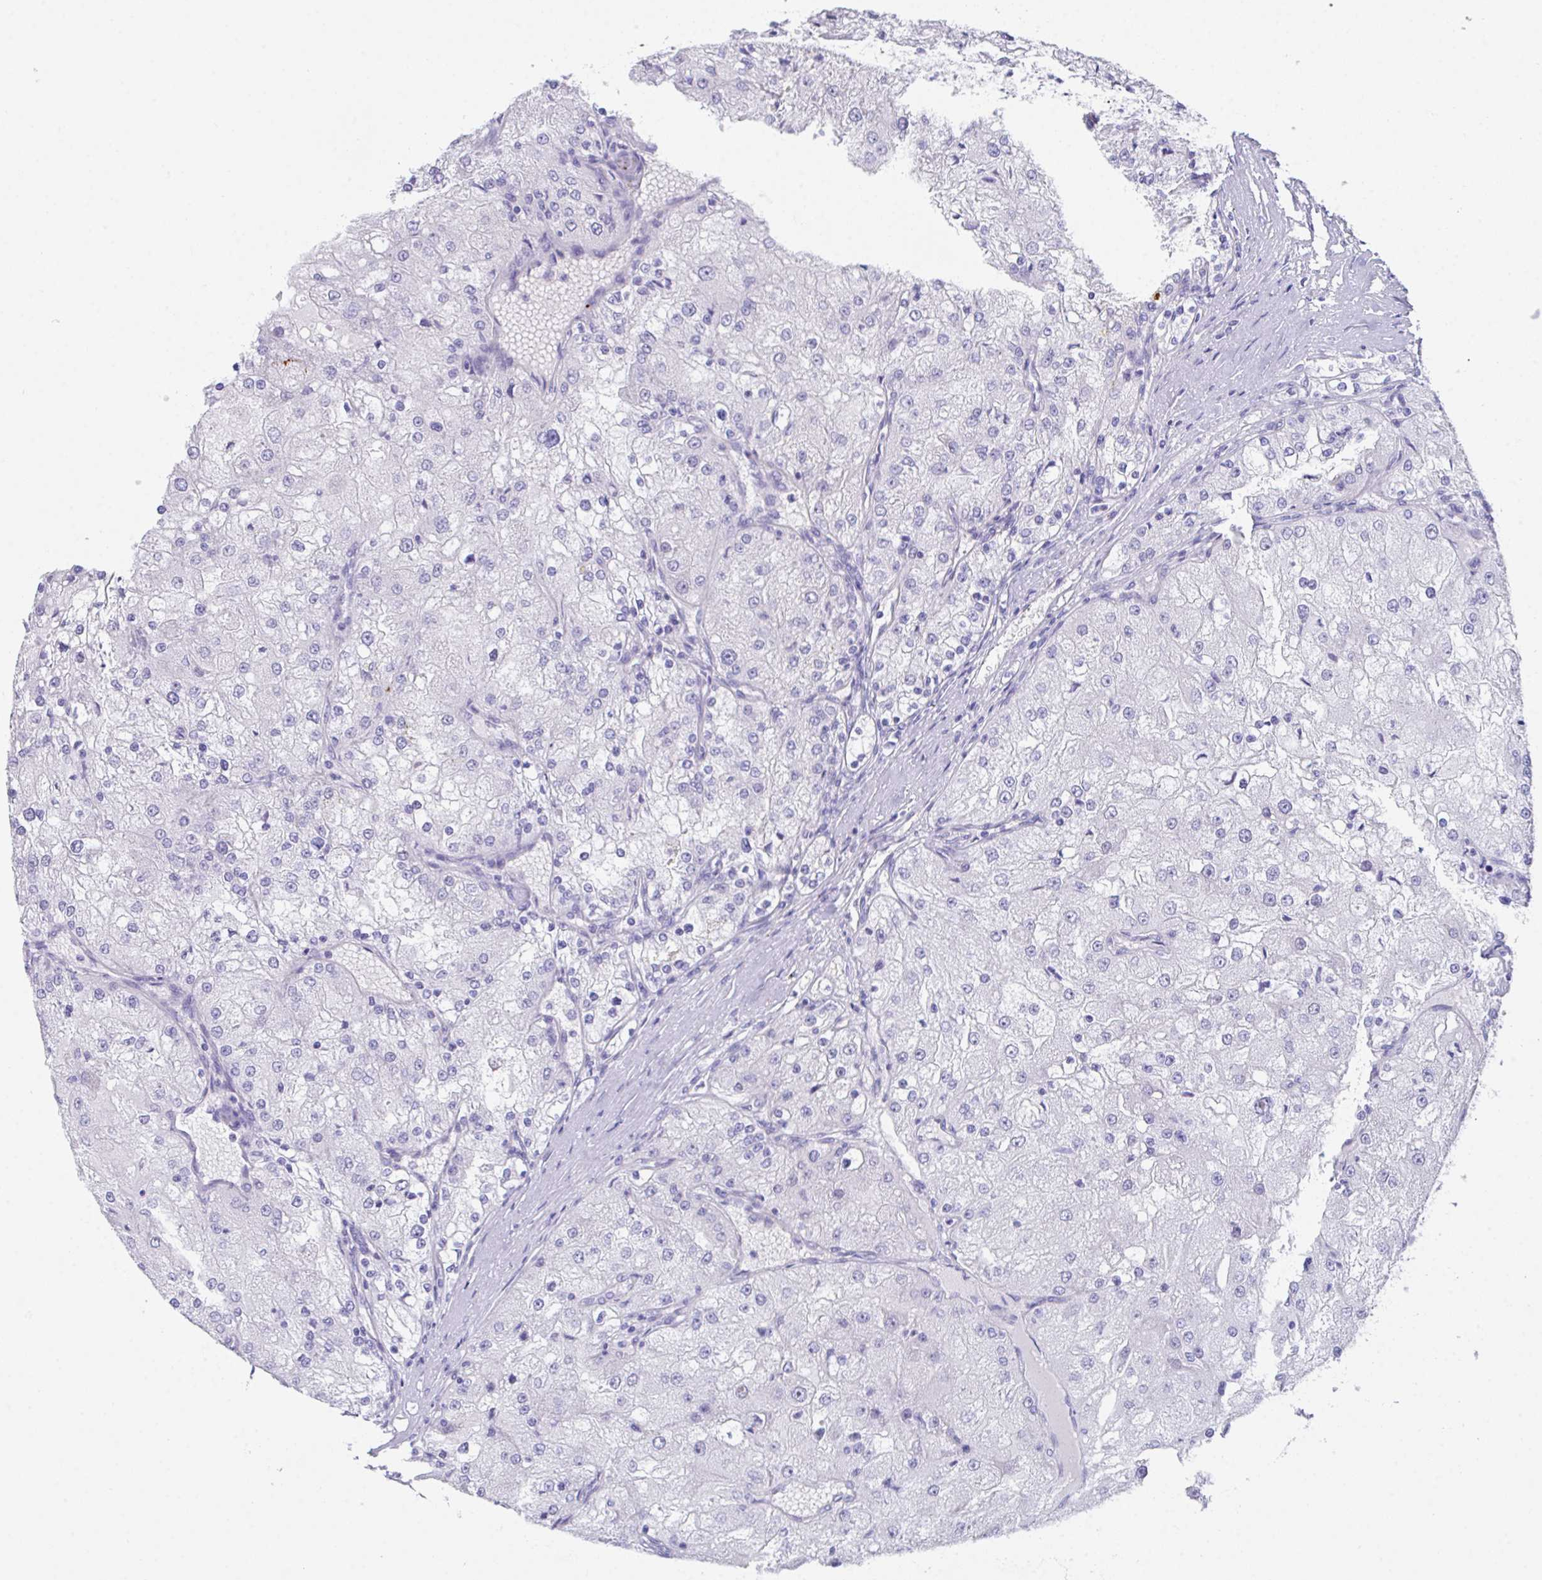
{"staining": {"intensity": "negative", "quantity": "none", "location": "none"}, "tissue": "renal cancer", "cell_type": "Tumor cells", "image_type": "cancer", "snomed": [{"axis": "morphology", "description": "Adenocarcinoma, NOS"}, {"axis": "topography", "description": "Kidney"}], "caption": "An immunohistochemistry (IHC) image of renal cancer is shown. There is no staining in tumor cells of renal cancer.", "gene": "KMT2E", "patient": {"sex": "female", "age": 74}}